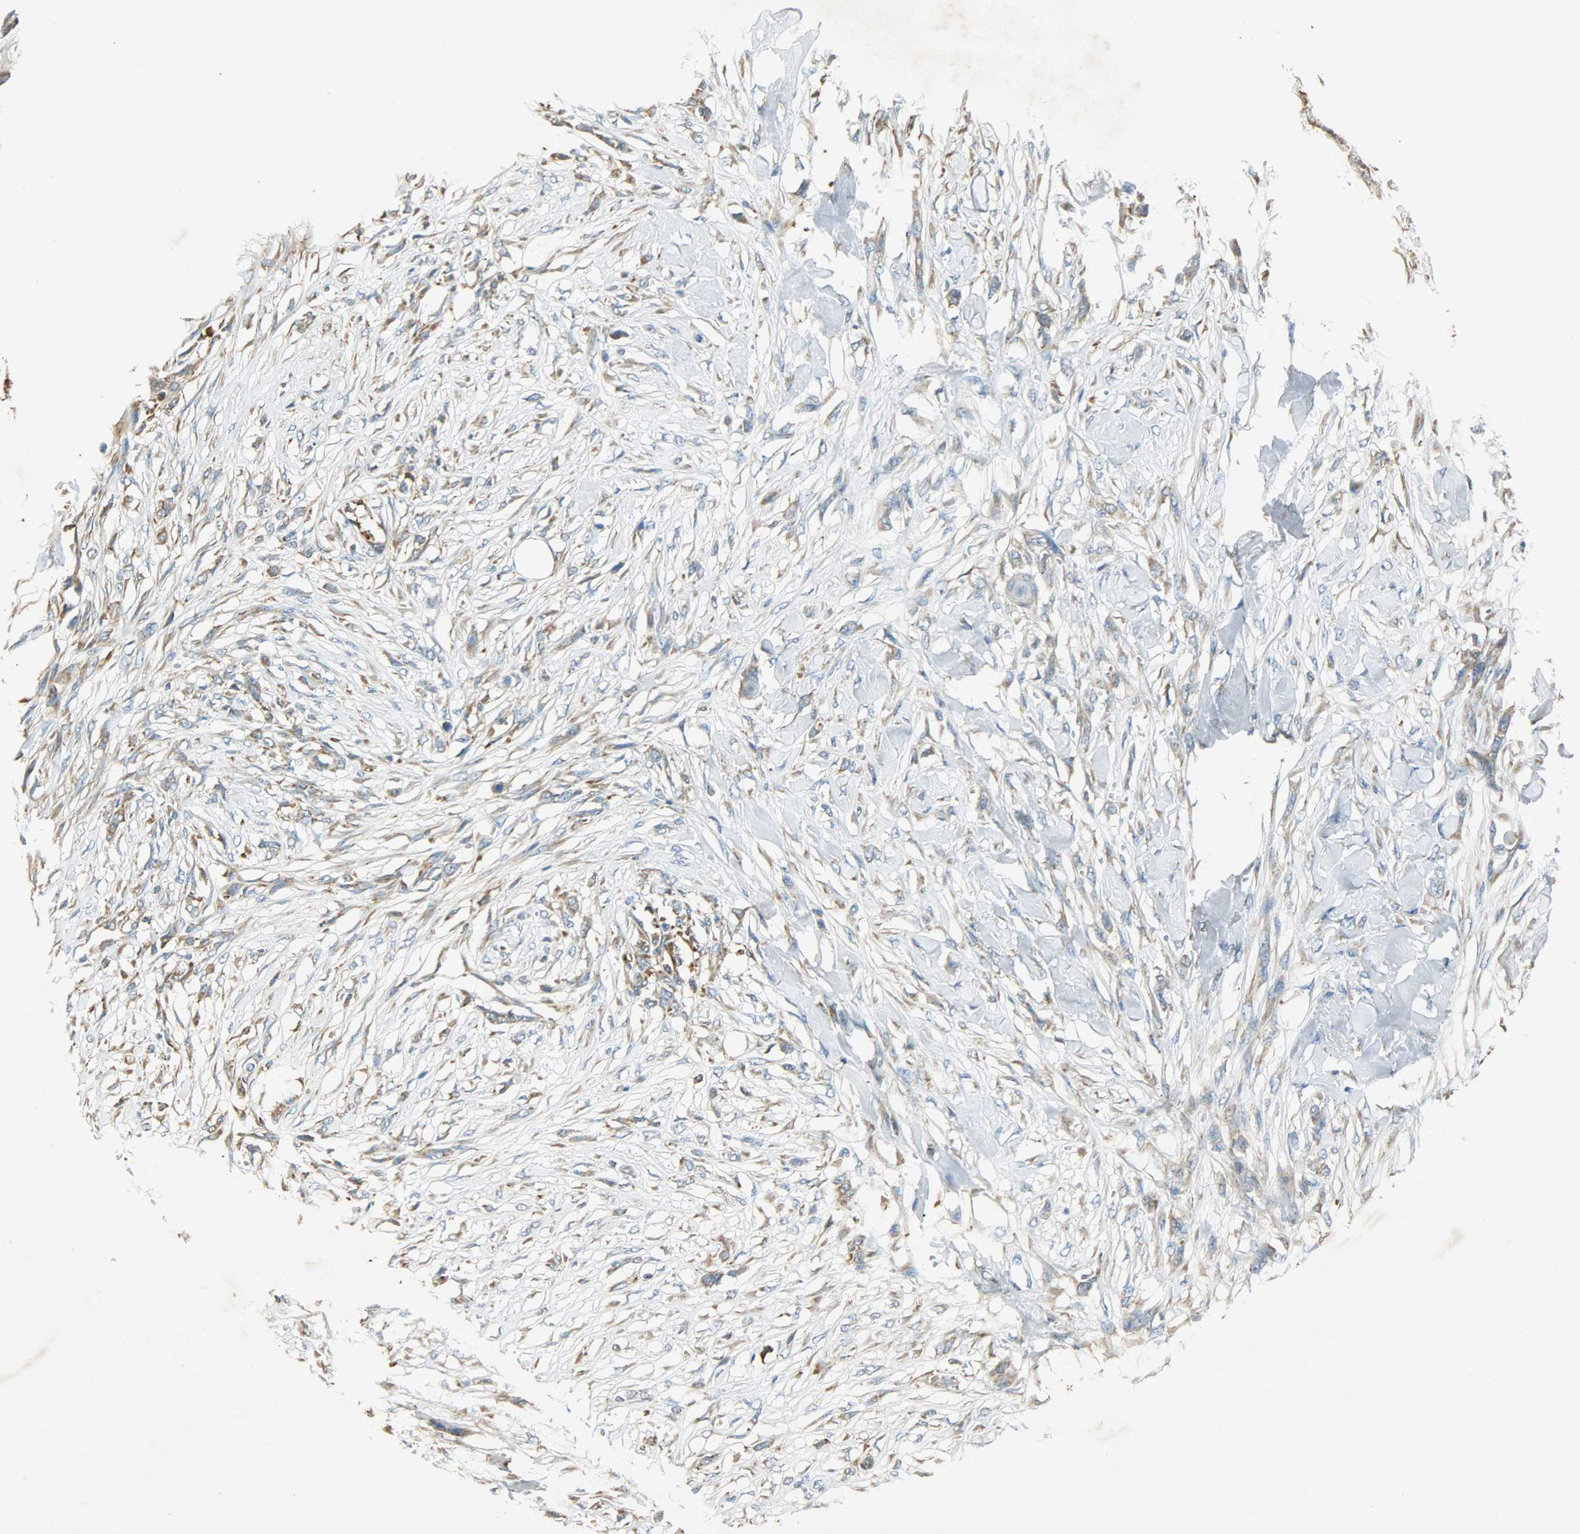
{"staining": {"intensity": "moderate", "quantity": "25%-75%", "location": "cytoplasmic/membranous"}, "tissue": "skin cancer", "cell_type": "Tumor cells", "image_type": "cancer", "snomed": [{"axis": "morphology", "description": "Normal tissue, NOS"}, {"axis": "morphology", "description": "Squamous cell carcinoma, NOS"}, {"axis": "topography", "description": "Skin"}], "caption": "Skin cancer stained with a brown dye demonstrates moderate cytoplasmic/membranous positive positivity in approximately 25%-75% of tumor cells.", "gene": "HSPA5", "patient": {"sex": "female", "age": 59}}